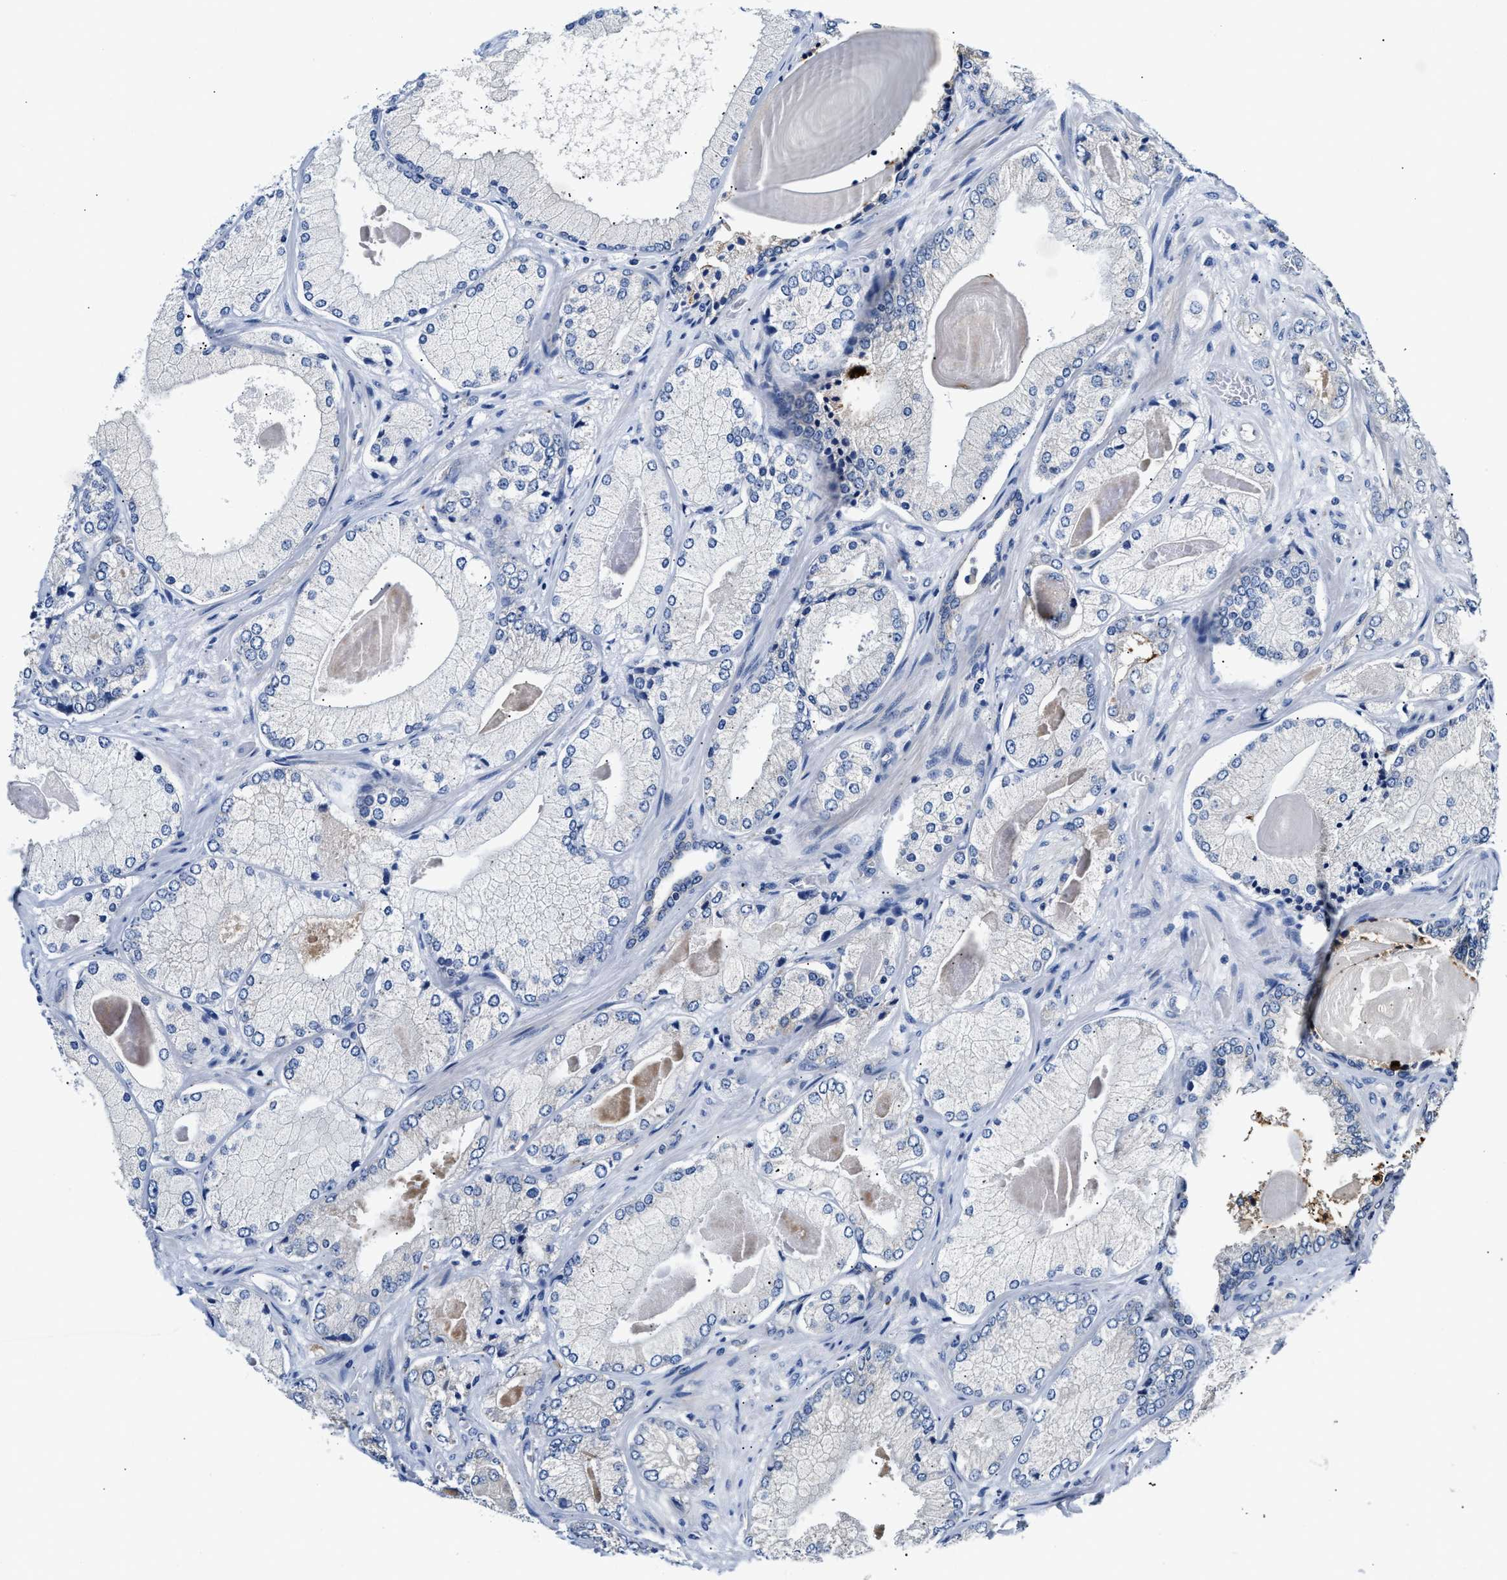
{"staining": {"intensity": "strong", "quantity": "25%-75%", "location": "cytoplasmic/membranous"}, "tissue": "prostate cancer", "cell_type": "Tumor cells", "image_type": "cancer", "snomed": [{"axis": "morphology", "description": "Adenocarcinoma, Low grade"}, {"axis": "topography", "description": "Prostate"}], "caption": "Tumor cells reveal high levels of strong cytoplasmic/membranous expression in about 25%-75% of cells in low-grade adenocarcinoma (prostate).", "gene": "FAM185A", "patient": {"sex": "male", "age": 65}}